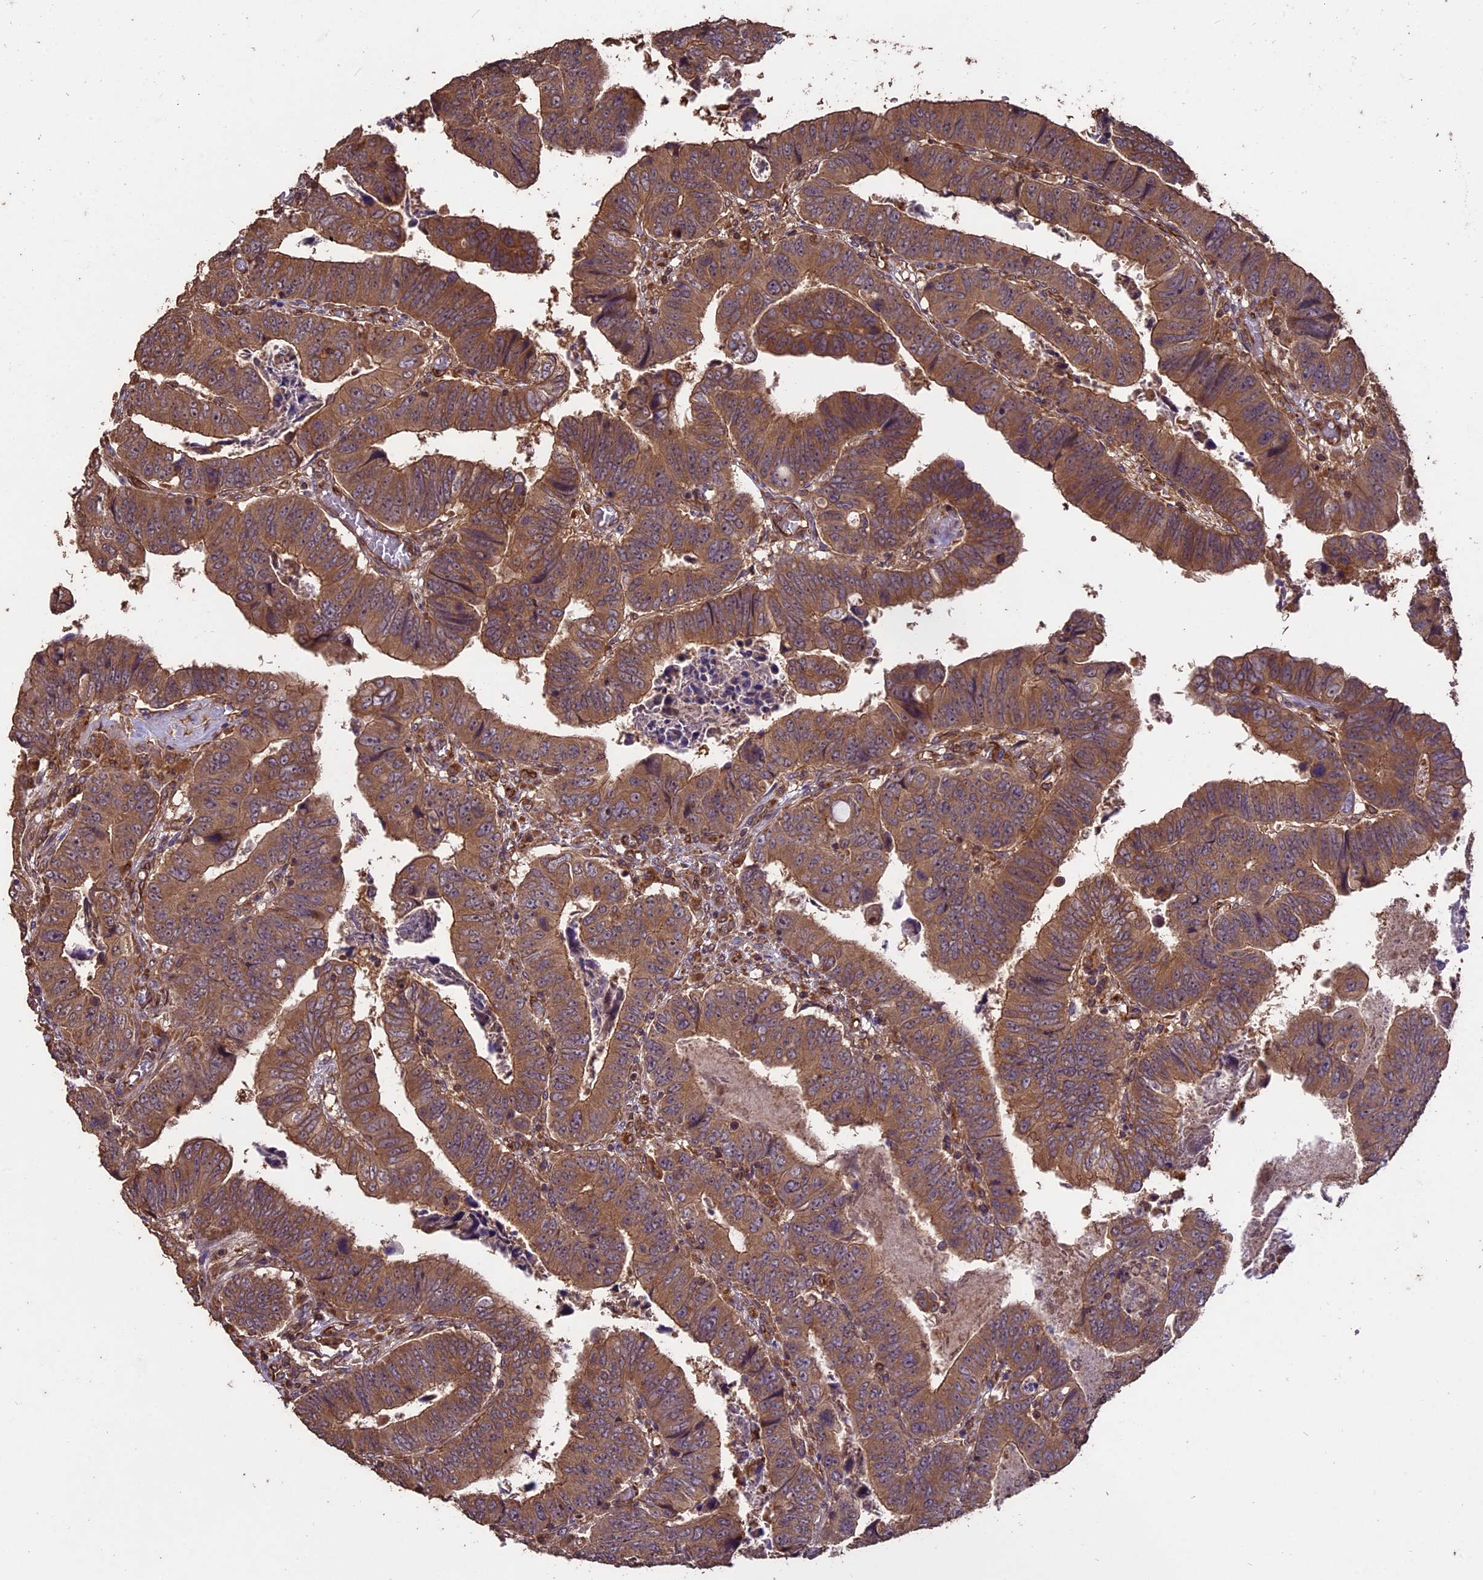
{"staining": {"intensity": "moderate", "quantity": ">75%", "location": "cytoplasmic/membranous"}, "tissue": "colorectal cancer", "cell_type": "Tumor cells", "image_type": "cancer", "snomed": [{"axis": "morphology", "description": "Normal tissue, NOS"}, {"axis": "morphology", "description": "Adenocarcinoma, NOS"}, {"axis": "topography", "description": "Rectum"}], "caption": "A histopathology image showing moderate cytoplasmic/membranous positivity in about >75% of tumor cells in colorectal cancer, as visualized by brown immunohistochemical staining.", "gene": "TTLL10", "patient": {"sex": "female", "age": 65}}